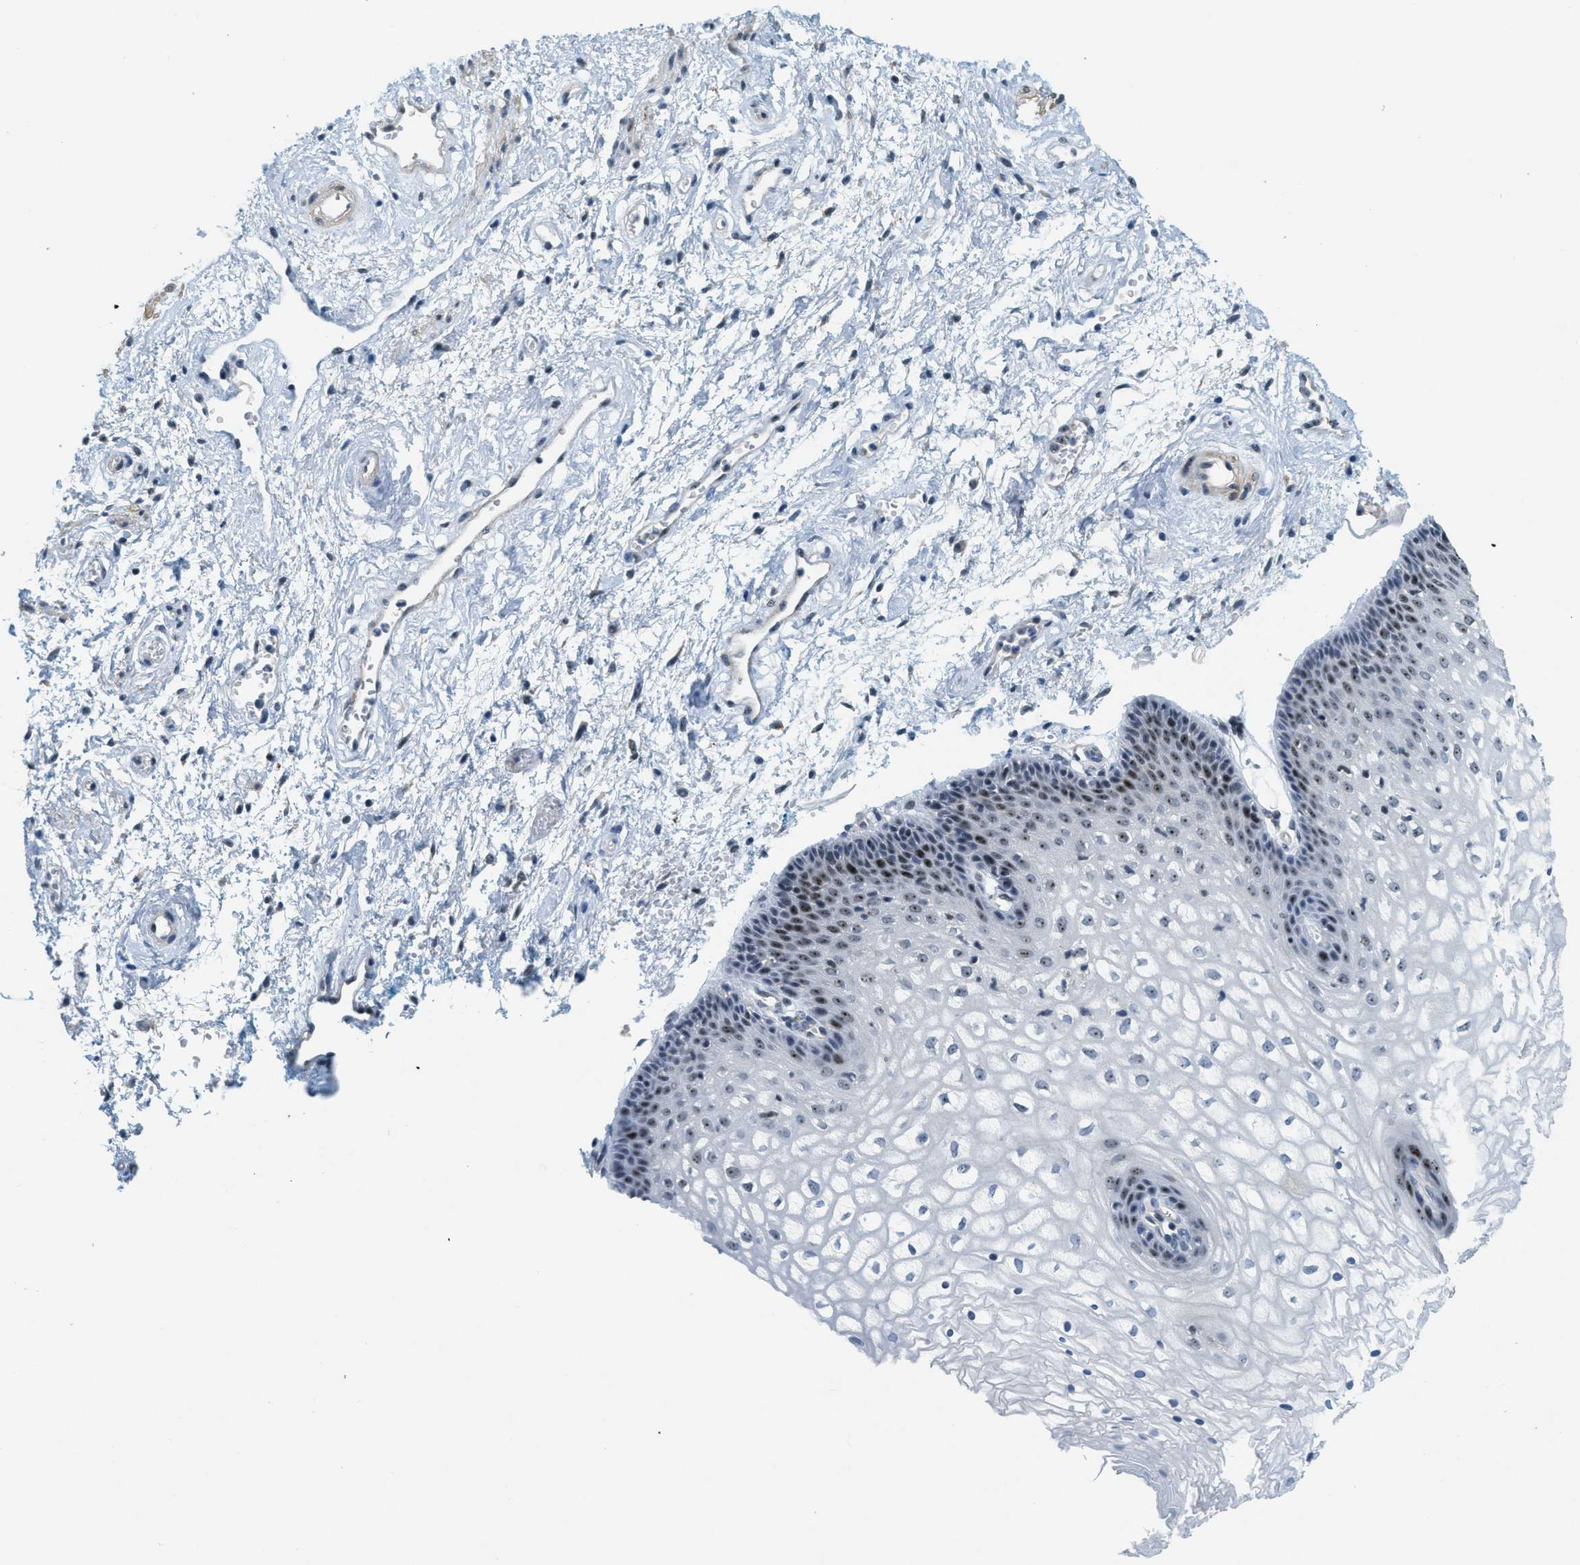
{"staining": {"intensity": "strong", "quantity": "25%-75%", "location": "nuclear"}, "tissue": "vagina", "cell_type": "Squamous epithelial cells", "image_type": "normal", "snomed": [{"axis": "morphology", "description": "Normal tissue, NOS"}, {"axis": "topography", "description": "Vagina"}], "caption": "DAB (3,3'-diaminobenzidine) immunohistochemical staining of unremarkable human vagina shows strong nuclear protein expression in about 25%-75% of squamous epithelial cells.", "gene": "DDX47", "patient": {"sex": "female", "age": 34}}